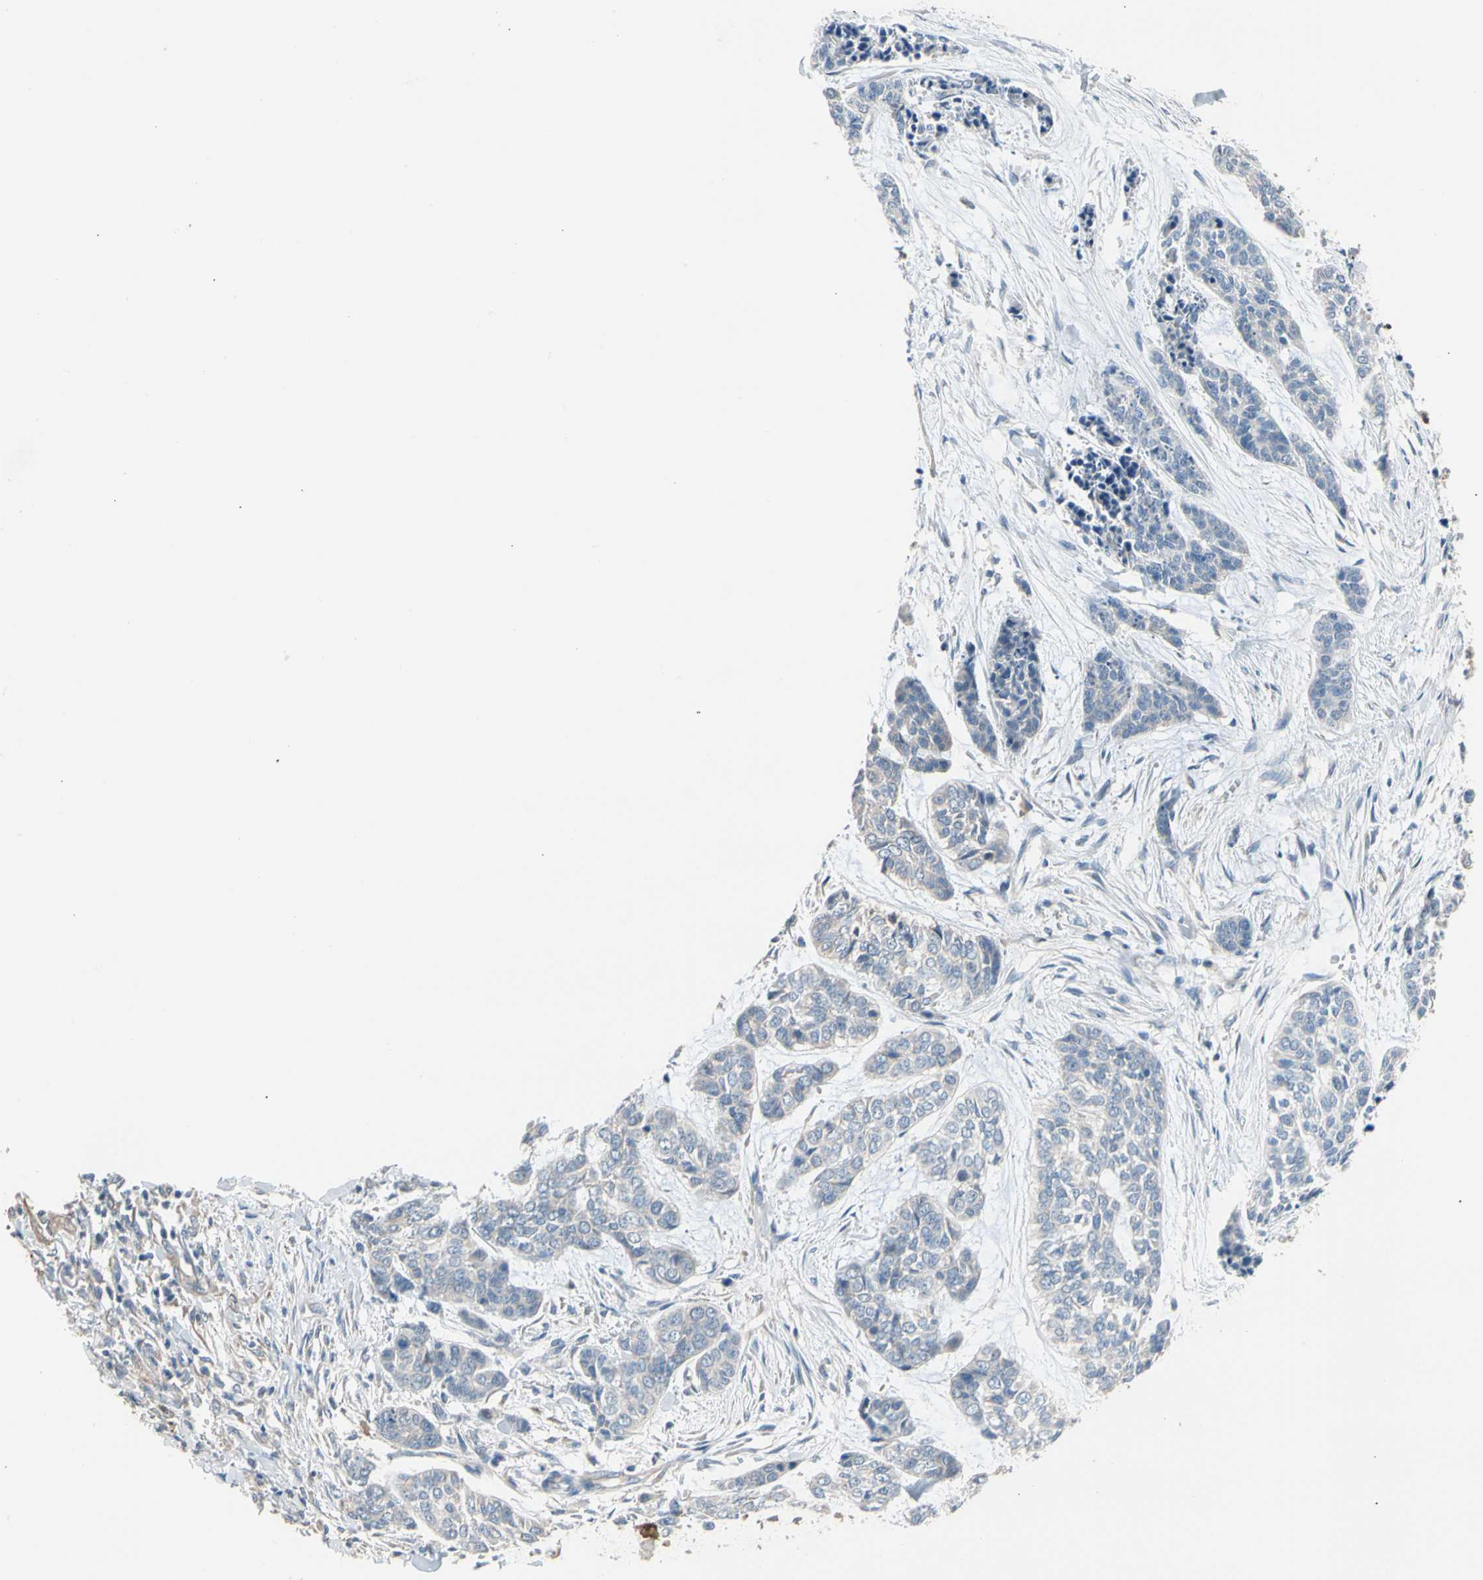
{"staining": {"intensity": "negative", "quantity": "none", "location": "none"}, "tissue": "skin cancer", "cell_type": "Tumor cells", "image_type": "cancer", "snomed": [{"axis": "morphology", "description": "Basal cell carcinoma"}, {"axis": "topography", "description": "Skin"}], "caption": "There is no significant expression in tumor cells of skin cancer. Brightfield microscopy of immunohistochemistry (IHC) stained with DAB (3,3'-diaminobenzidine) (brown) and hematoxylin (blue), captured at high magnification.", "gene": "BBOX1", "patient": {"sex": "female", "age": 64}}